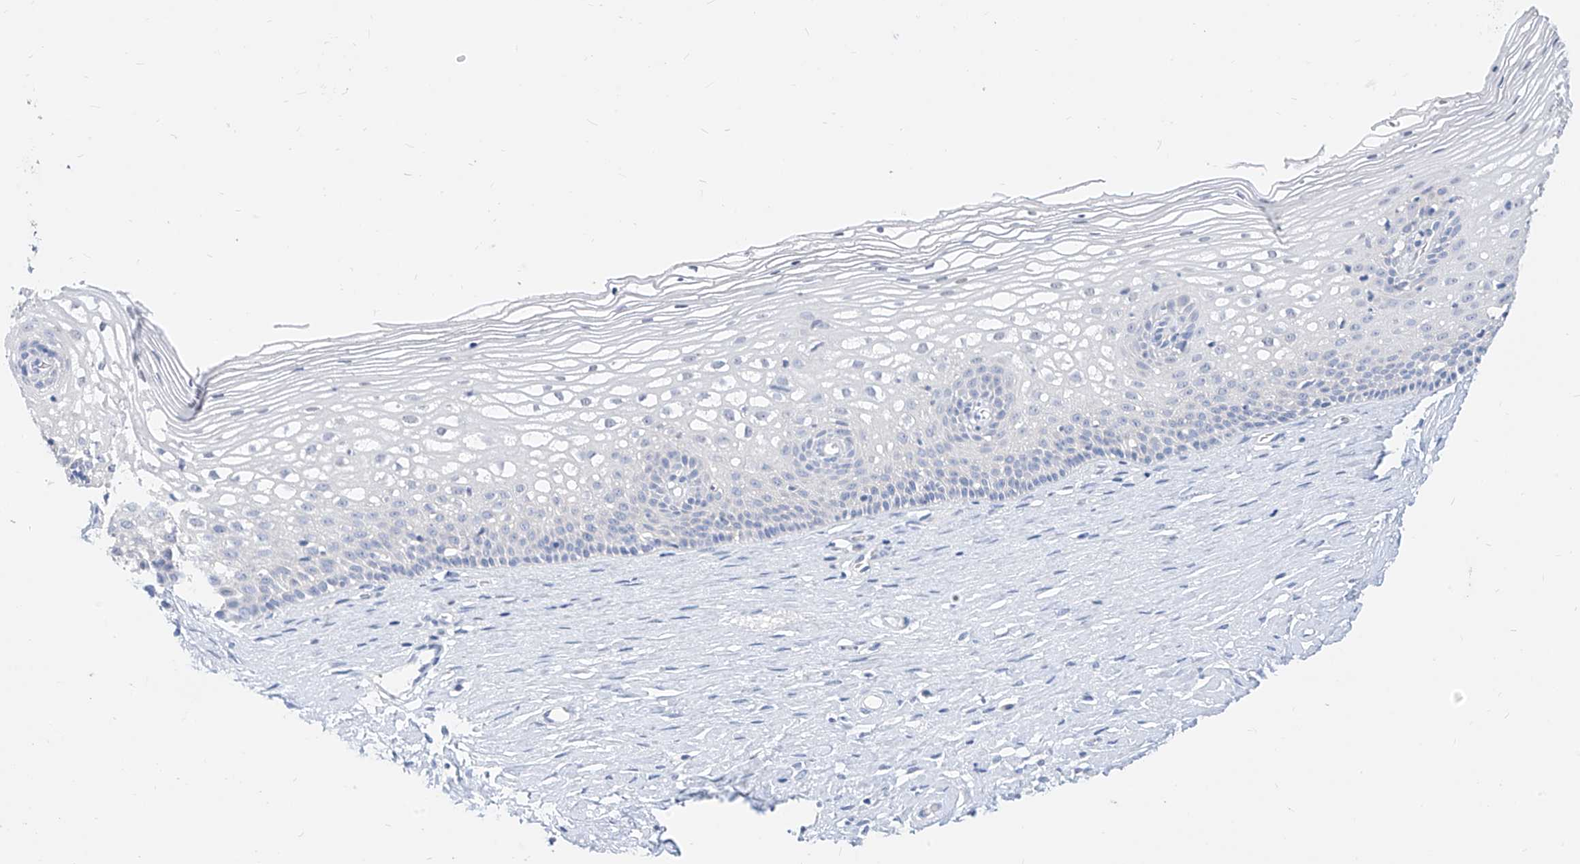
{"staining": {"intensity": "negative", "quantity": "none", "location": "none"}, "tissue": "cervix", "cell_type": "Glandular cells", "image_type": "normal", "snomed": [{"axis": "morphology", "description": "Normal tissue, NOS"}, {"axis": "topography", "description": "Cervix"}], "caption": "Benign cervix was stained to show a protein in brown. There is no significant positivity in glandular cells. (IHC, brightfield microscopy, high magnification).", "gene": "ZZEF1", "patient": {"sex": "female", "age": 33}}